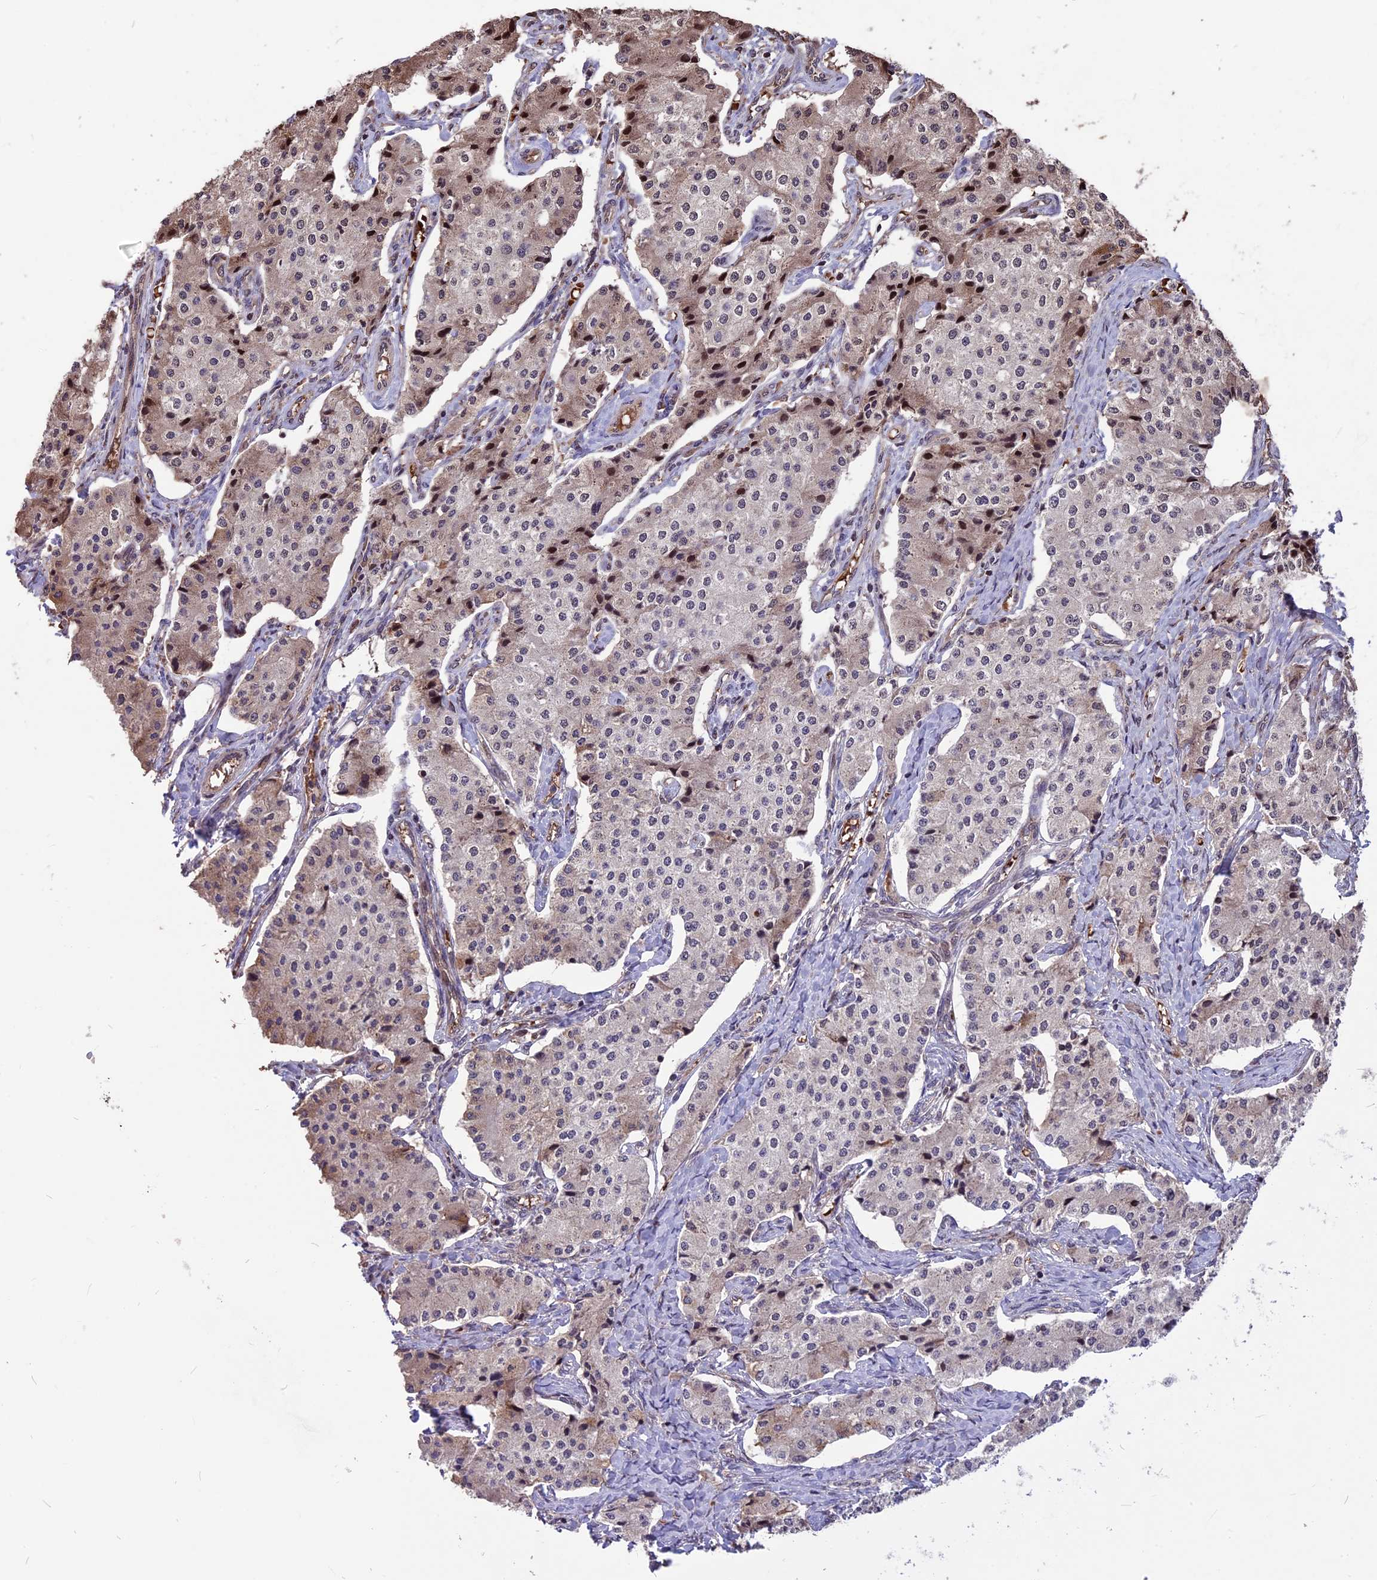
{"staining": {"intensity": "strong", "quantity": "<25%", "location": "nuclear"}, "tissue": "carcinoid", "cell_type": "Tumor cells", "image_type": "cancer", "snomed": [{"axis": "morphology", "description": "Carcinoid, malignant, NOS"}, {"axis": "topography", "description": "Colon"}], "caption": "An image of human malignant carcinoid stained for a protein reveals strong nuclear brown staining in tumor cells.", "gene": "ZNF598", "patient": {"sex": "female", "age": 52}}